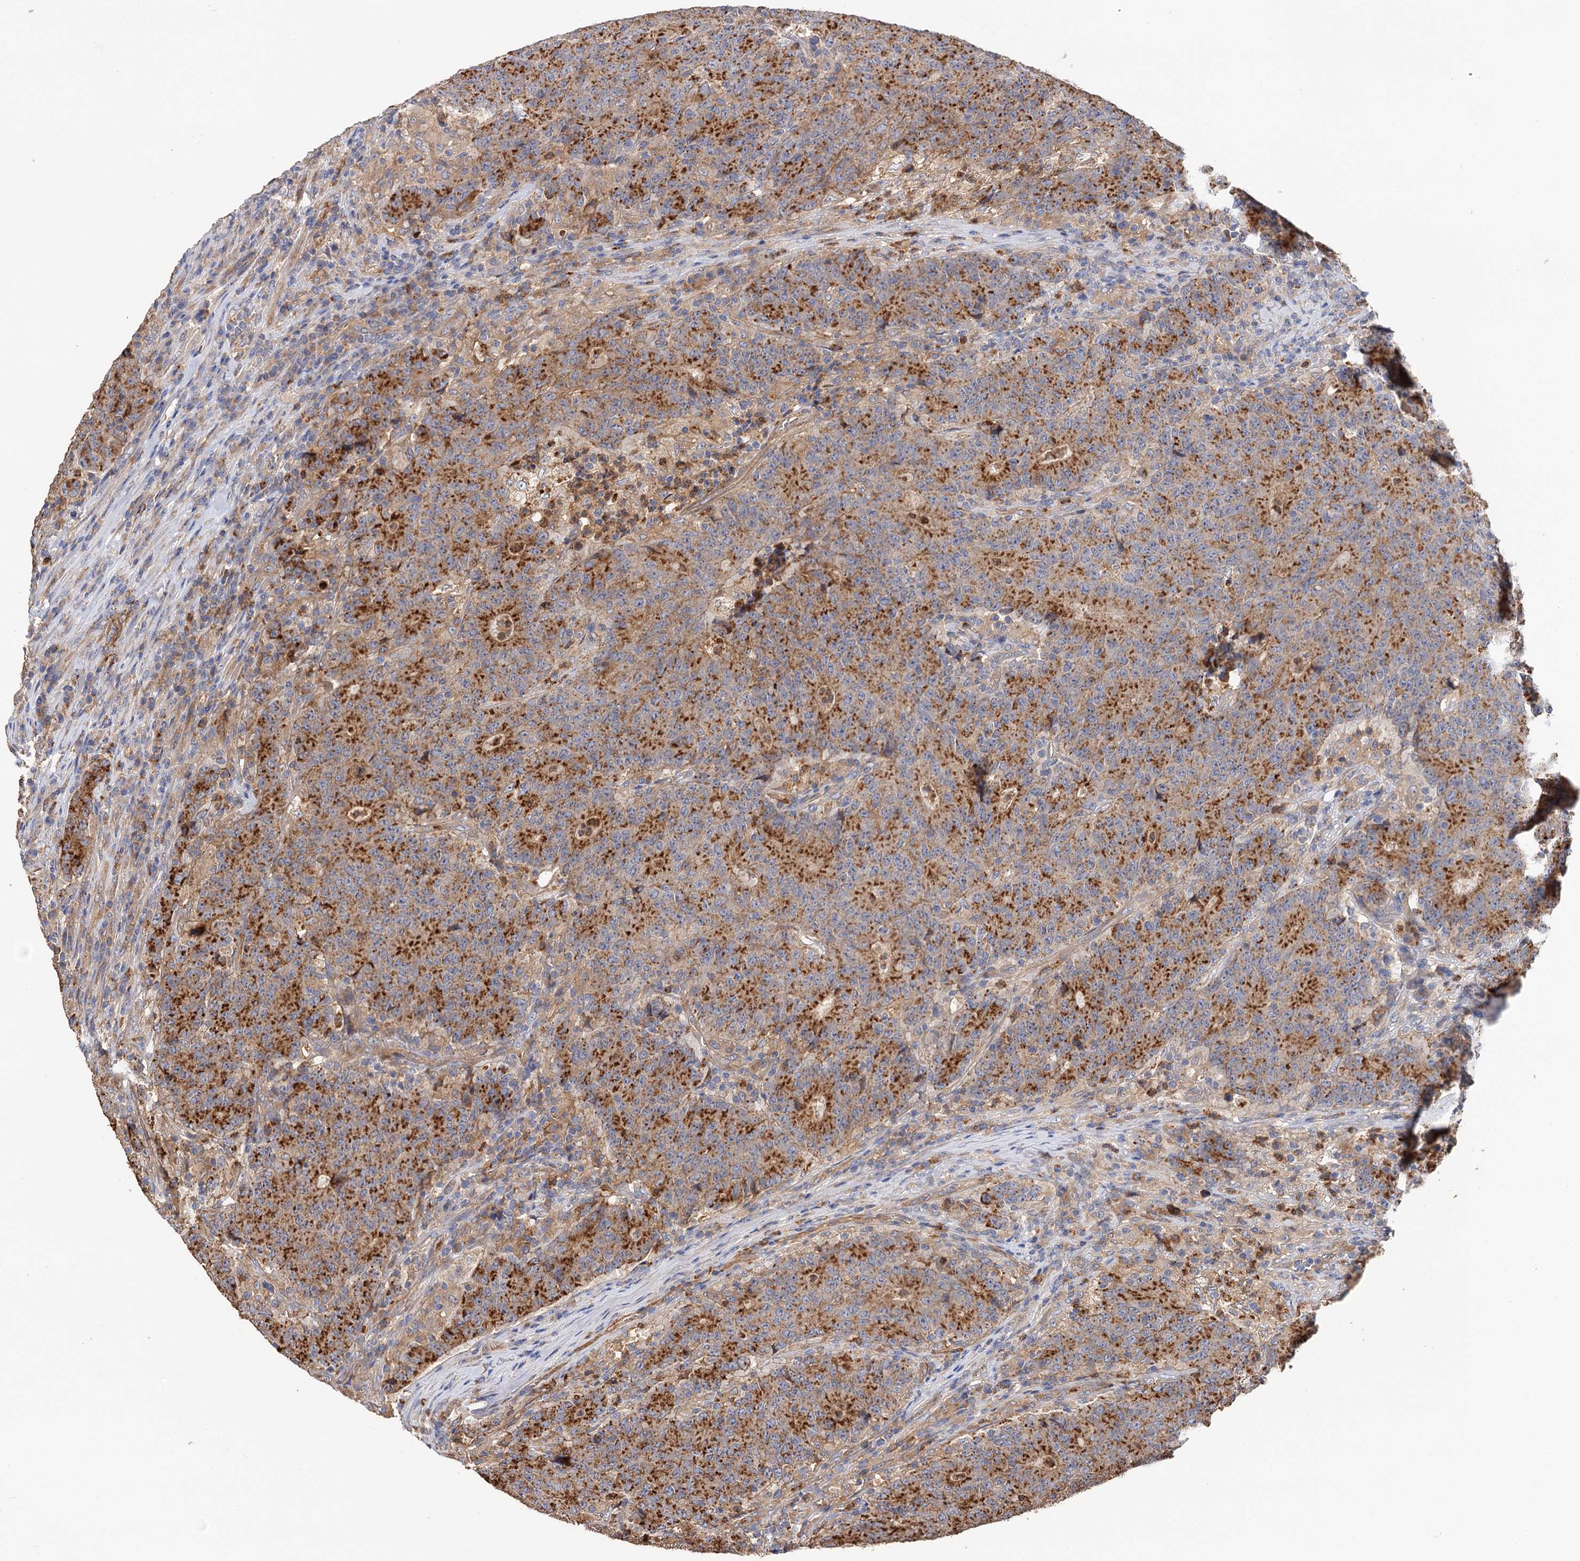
{"staining": {"intensity": "moderate", "quantity": ">75%", "location": "cytoplasmic/membranous"}, "tissue": "colorectal cancer", "cell_type": "Tumor cells", "image_type": "cancer", "snomed": [{"axis": "morphology", "description": "Adenocarcinoma, NOS"}, {"axis": "topography", "description": "Colon"}], "caption": "Protein expression analysis of colorectal adenocarcinoma displays moderate cytoplasmic/membranous expression in about >75% of tumor cells.", "gene": "CSAD", "patient": {"sex": "female", "age": 75}}